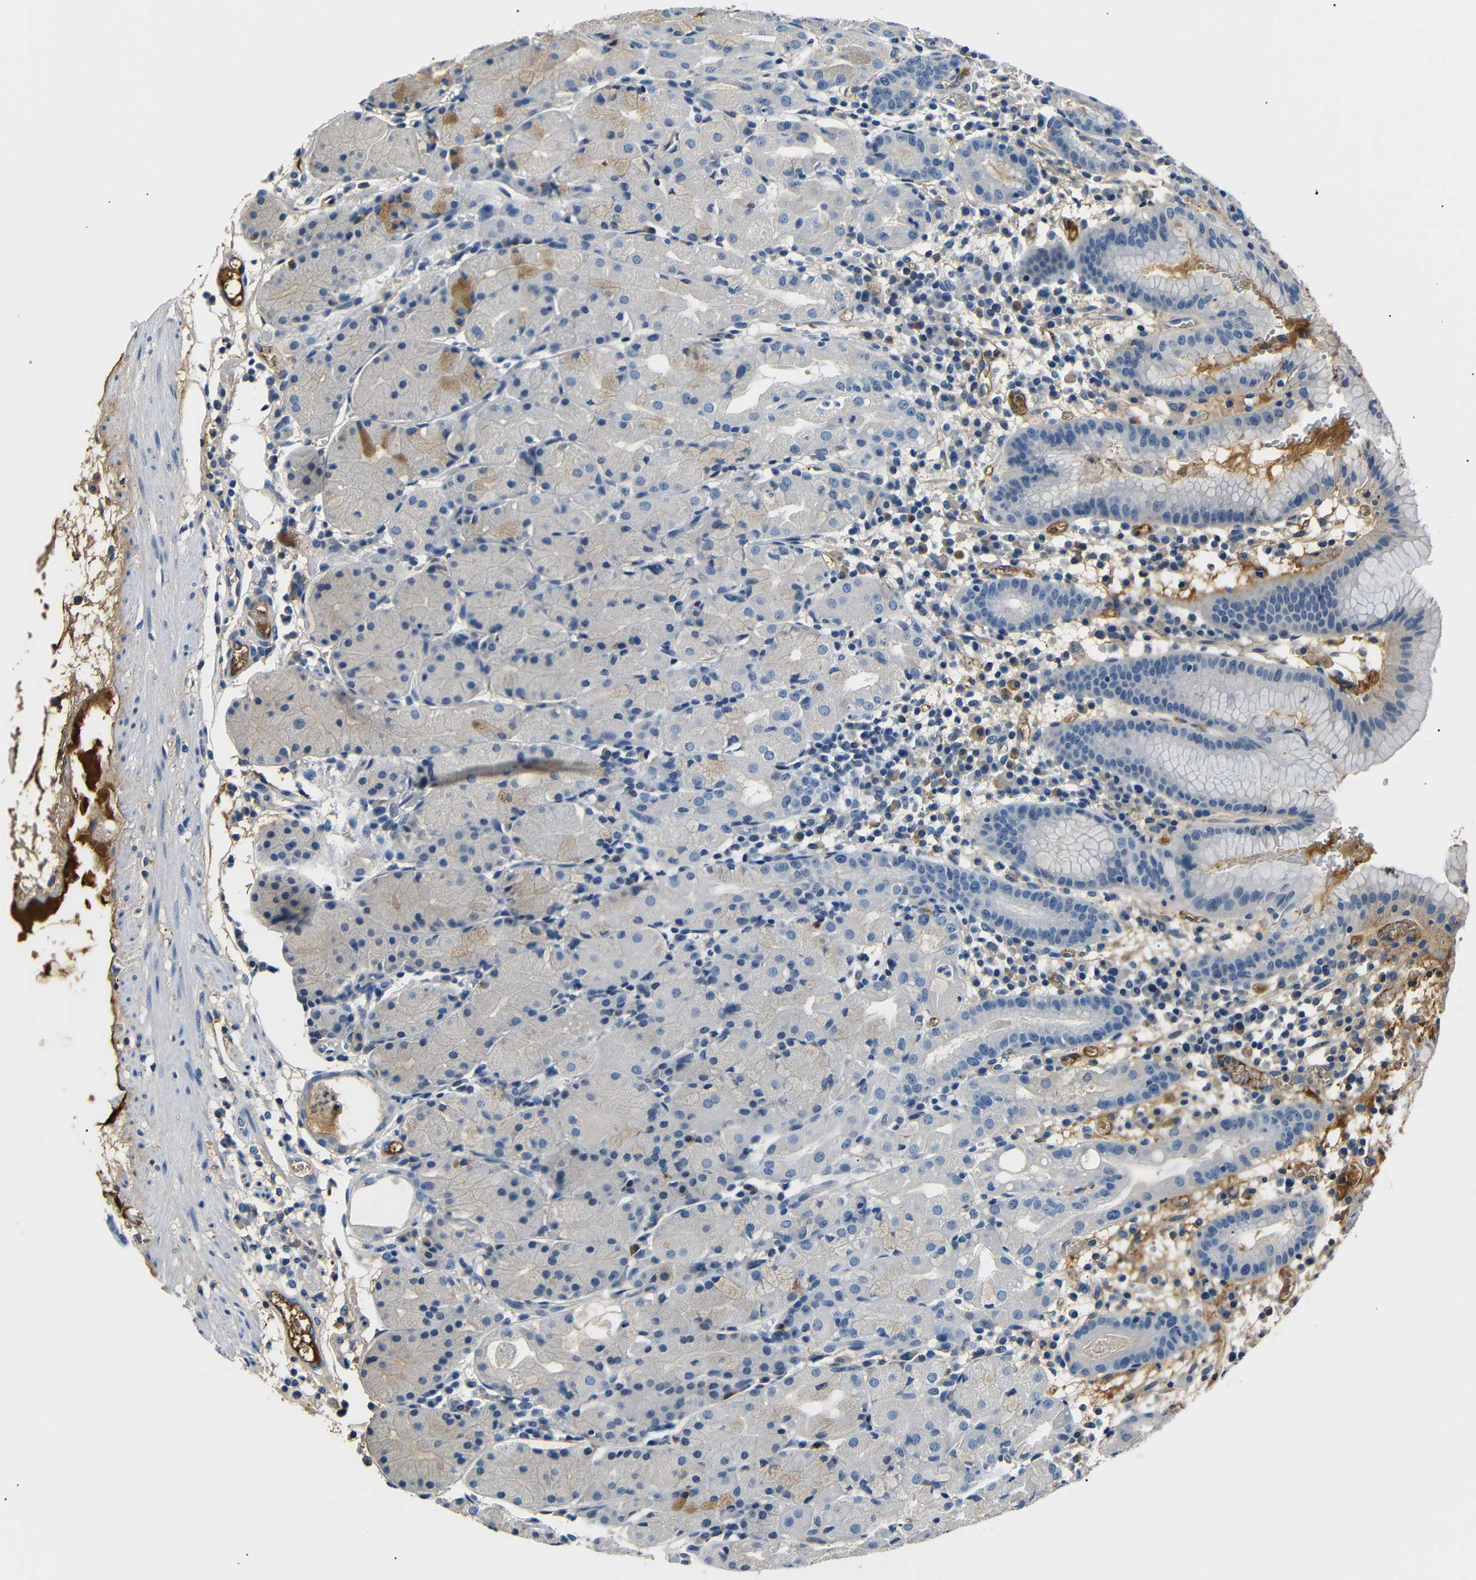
{"staining": {"intensity": "moderate", "quantity": "<25%", "location": "cytoplasmic/membranous"}, "tissue": "stomach", "cell_type": "Glandular cells", "image_type": "normal", "snomed": [{"axis": "morphology", "description": "Normal tissue, NOS"}, {"axis": "topography", "description": "Stomach"}, {"axis": "topography", "description": "Stomach, lower"}], "caption": "Stomach stained for a protein reveals moderate cytoplasmic/membranous positivity in glandular cells. The protein is stained brown, and the nuclei are stained in blue (DAB (3,3'-diaminobenzidine) IHC with brightfield microscopy, high magnification).", "gene": "LHCGR", "patient": {"sex": "female", "age": 75}}